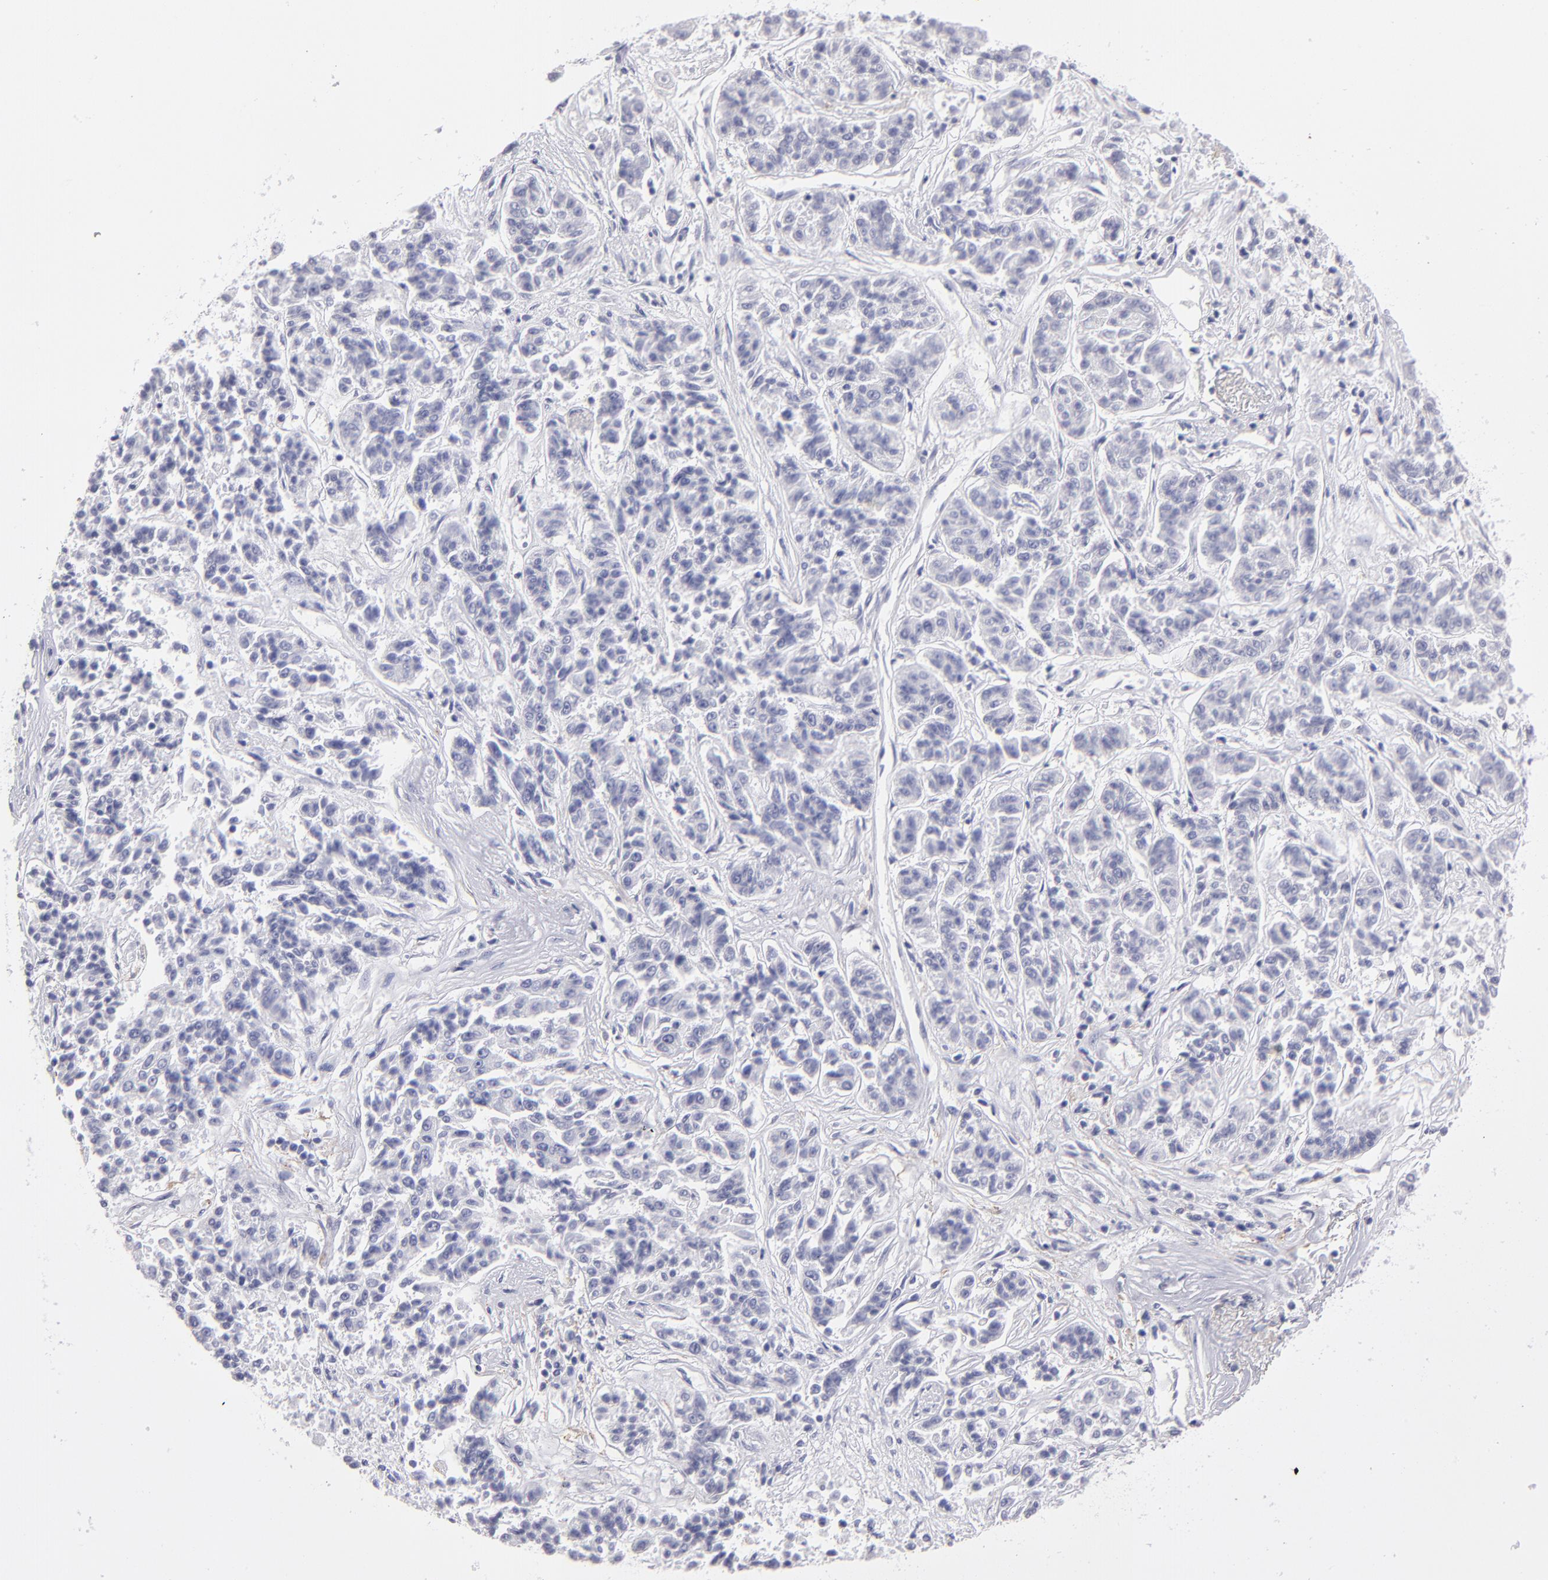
{"staining": {"intensity": "negative", "quantity": "none", "location": "none"}, "tissue": "lung cancer", "cell_type": "Tumor cells", "image_type": "cancer", "snomed": [{"axis": "morphology", "description": "Adenocarcinoma, NOS"}, {"axis": "topography", "description": "Lung"}], "caption": "Tumor cells are negative for protein expression in human adenocarcinoma (lung). Nuclei are stained in blue.", "gene": "MB", "patient": {"sex": "male", "age": 84}}